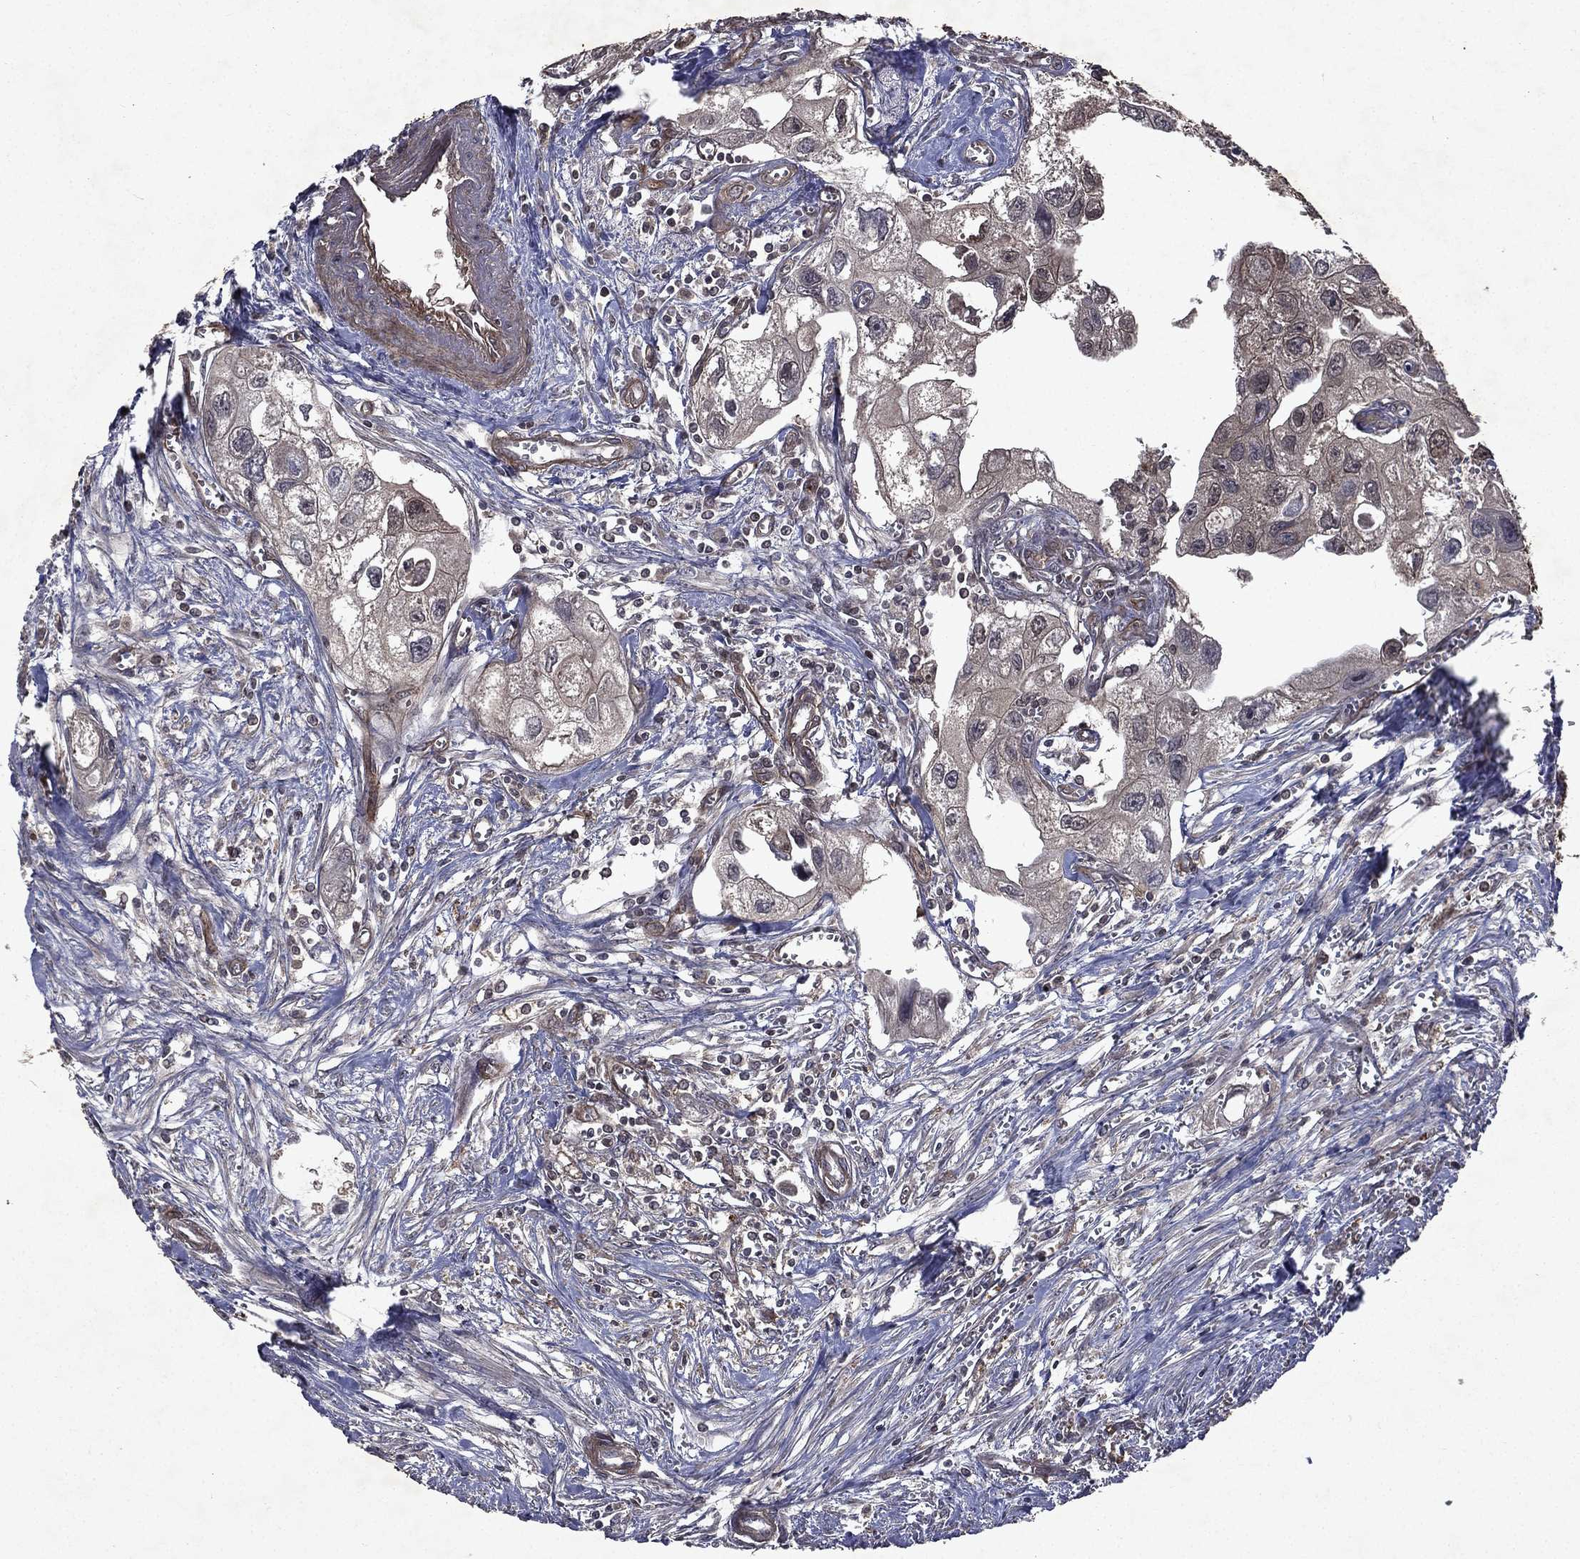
{"staining": {"intensity": "strong", "quantity": "<25%", "location": "cytoplasmic/membranous,nuclear"}, "tissue": "urothelial cancer", "cell_type": "Tumor cells", "image_type": "cancer", "snomed": [{"axis": "morphology", "description": "Urothelial carcinoma, High grade"}, {"axis": "topography", "description": "Urinary bladder"}], "caption": "A histopathology image of human urothelial cancer stained for a protein exhibits strong cytoplasmic/membranous and nuclear brown staining in tumor cells. The staining was performed using DAB (3,3'-diaminobenzidine), with brown indicating positive protein expression. Nuclei are stained blue with hematoxylin.", "gene": "FGD1", "patient": {"sex": "male", "age": 59}}